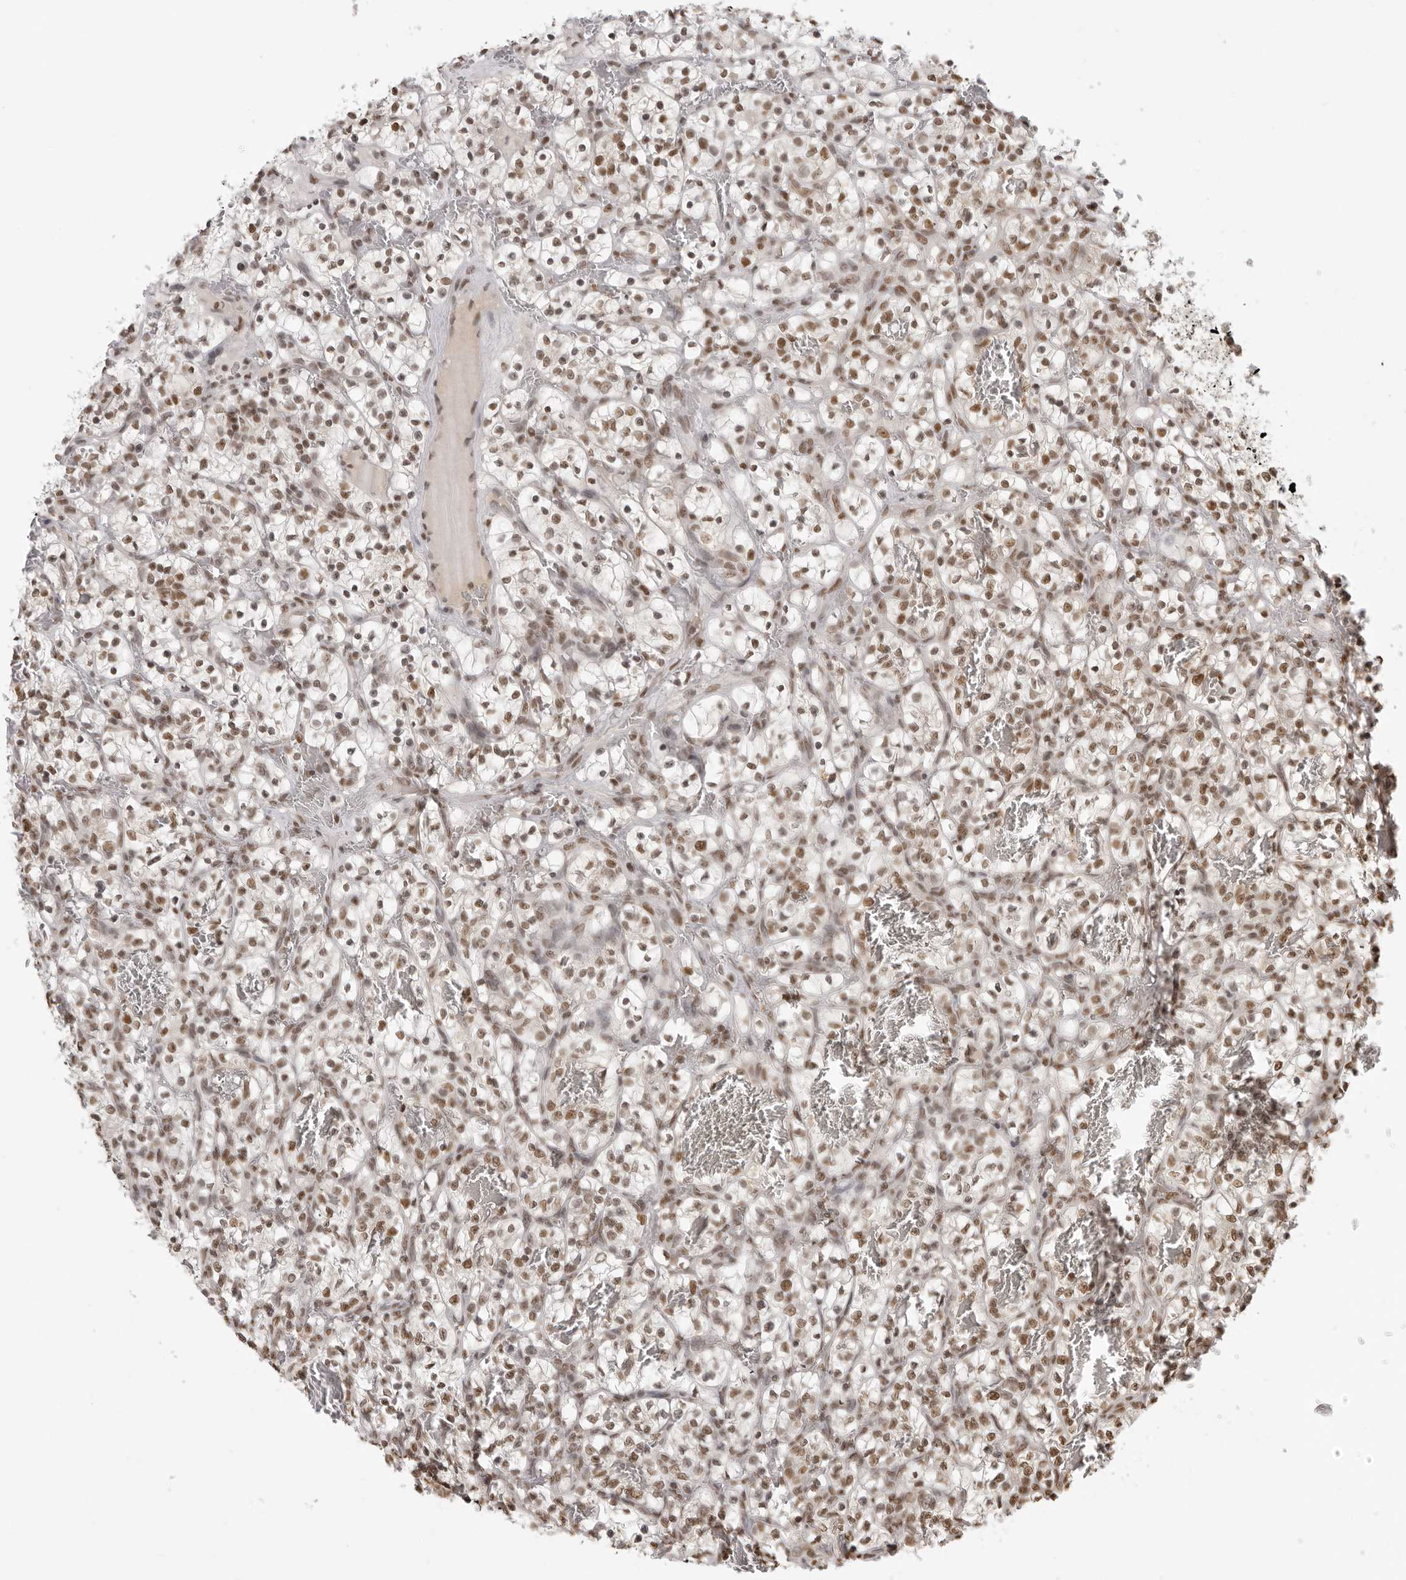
{"staining": {"intensity": "moderate", "quantity": ">75%", "location": "nuclear"}, "tissue": "renal cancer", "cell_type": "Tumor cells", "image_type": "cancer", "snomed": [{"axis": "morphology", "description": "Adenocarcinoma, NOS"}, {"axis": "topography", "description": "Kidney"}], "caption": "About >75% of tumor cells in renal cancer (adenocarcinoma) demonstrate moderate nuclear protein positivity as visualized by brown immunohistochemical staining.", "gene": "RPA2", "patient": {"sex": "female", "age": 57}}